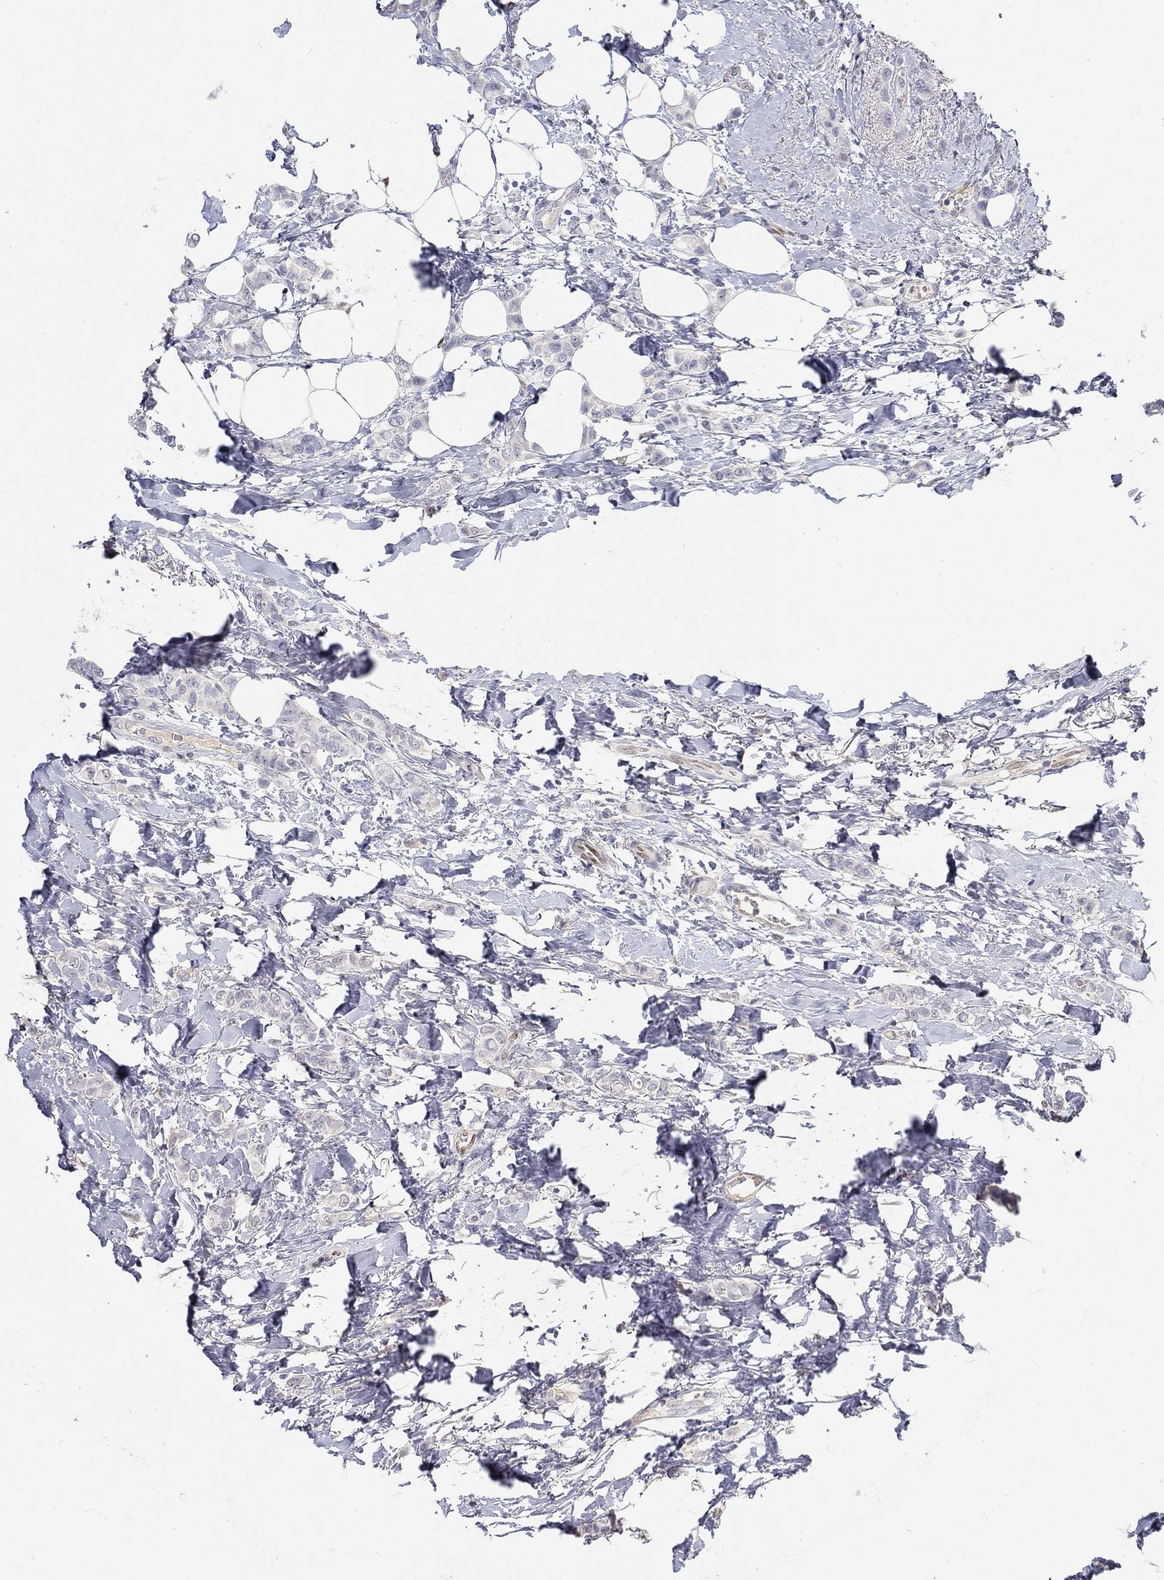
{"staining": {"intensity": "moderate", "quantity": "<25%", "location": "cytoplasmic/membranous"}, "tissue": "breast cancer", "cell_type": "Tumor cells", "image_type": "cancer", "snomed": [{"axis": "morphology", "description": "Lobular carcinoma"}, {"axis": "topography", "description": "Breast"}], "caption": "Immunohistochemical staining of breast cancer (lobular carcinoma) shows low levels of moderate cytoplasmic/membranous expression in about <25% of tumor cells.", "gene": "FGF2", "patient": {"sex": "female", "age": 66}}